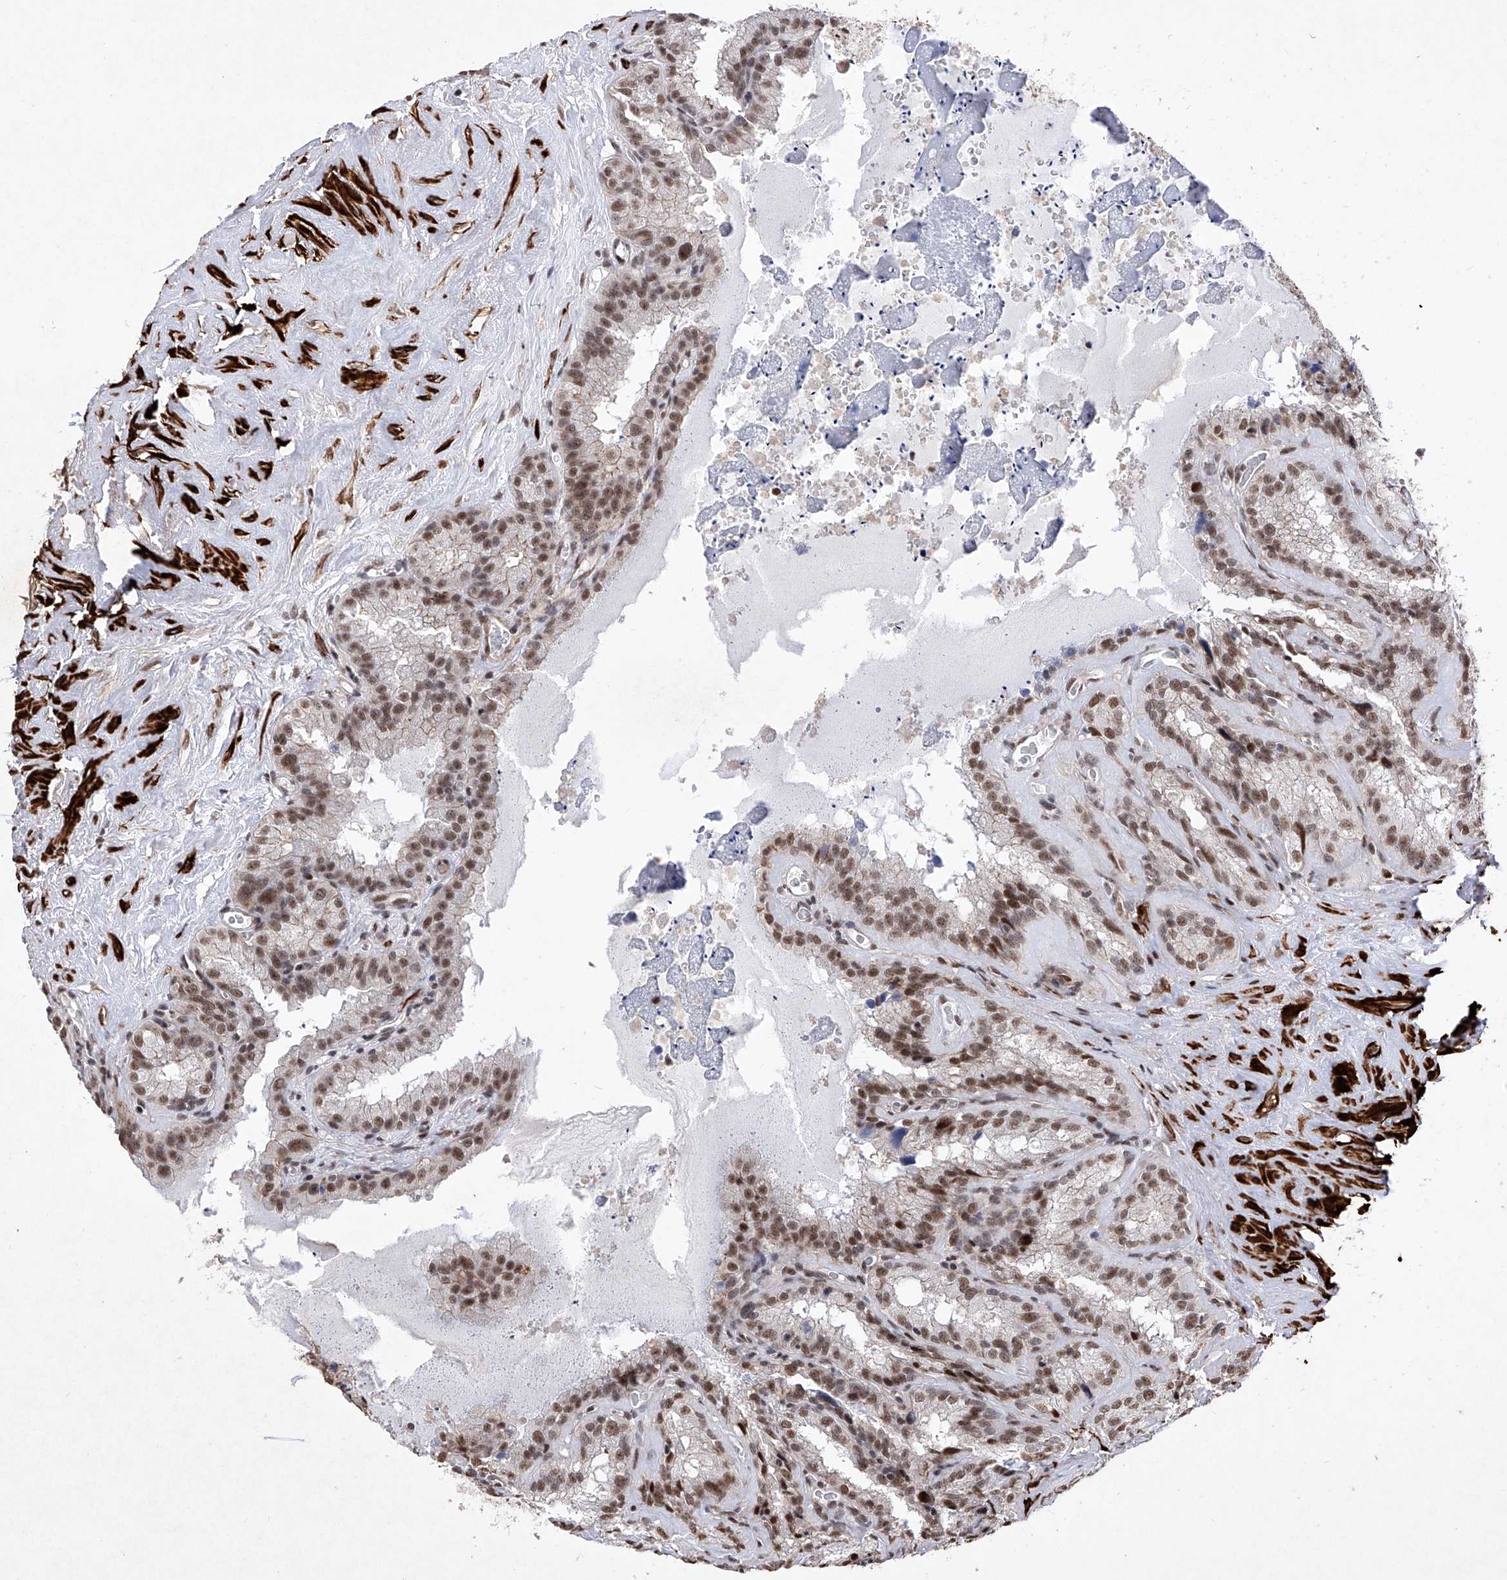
{"staining": {"intensity": "moderate", "quantity": "25%-75%", "location": "cytoplasmic/membranous,nuclear"}, "tissue": "seminal vesicle", "cell_type": "Glandular cells", "image_type": "normal", "snomed": [{"axis": "morphology", "description": "Normal tissue, NOS"}, {"axis": "topography", "description": "Prostate"}, {"axis": "topography", "description": "Seminal veicle"}], "caption": "The immunohistochemical stain shows moderate cytoplasmic/membranous,nuclear positivity in glandular cells of normal seminal vesicle.", "gene": "NFATC4", "patient": {"sex": "male", "age": 59}}